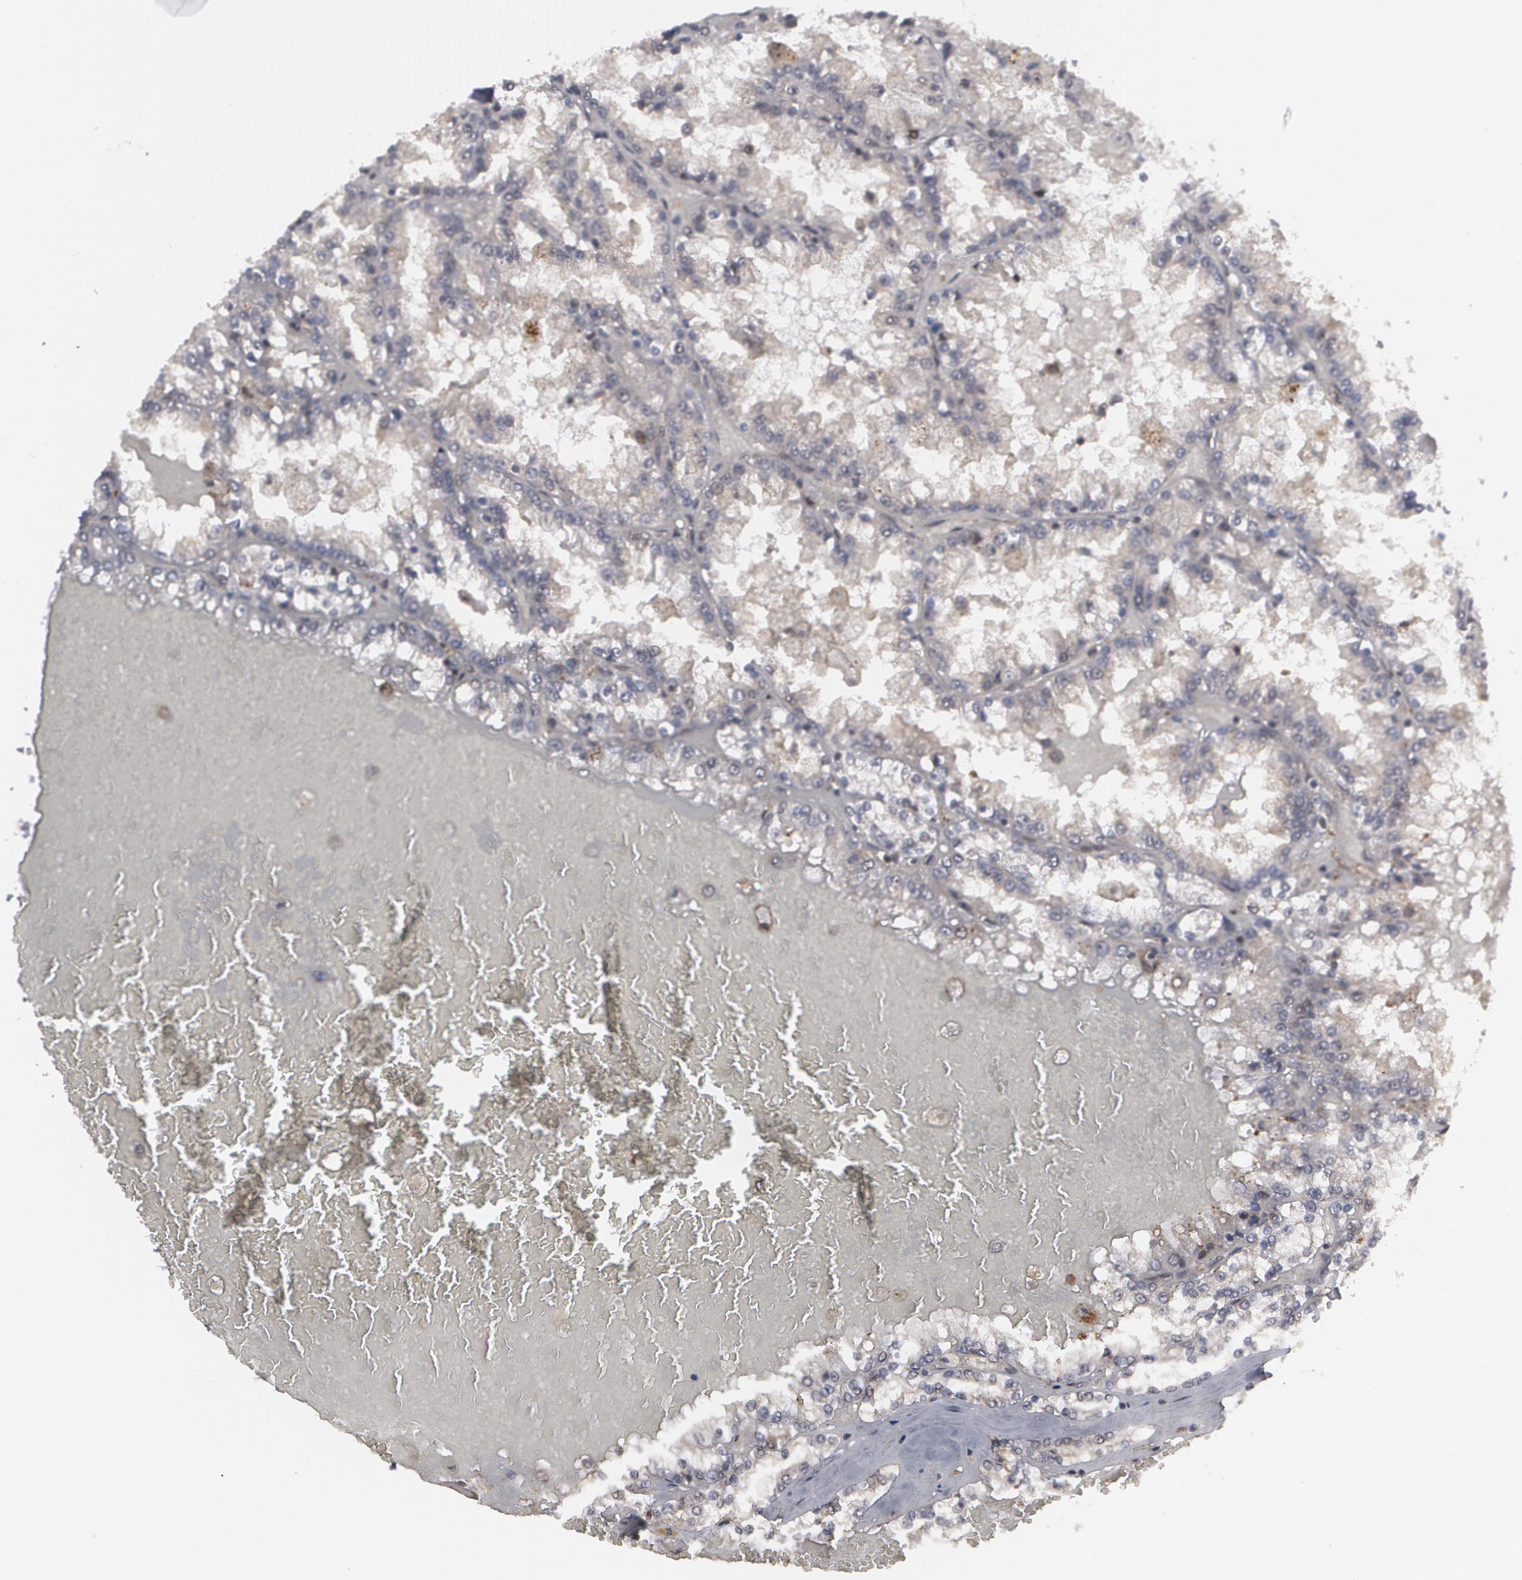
{"staining": {"intensity": "weak", "quantity": "<25%", "location": "nuclear"}, "tissue": "renal cancer", "cell_type": "Tumor cells", "image_type": "cancer", "snomed": [{"axis": "morphology", "description": "Adenocarcinoma, NOS"}, {"axis": "topography", "description": "Kidney"}], "caption": "Immunohistochemistry (IHC) image of human renal cancer (adenocarcinoma) stained for a protein (brown), which reveals no positivity in tumor cells.", "gene": "INTS6", "patient": {"sex": "female", "age": 56}}